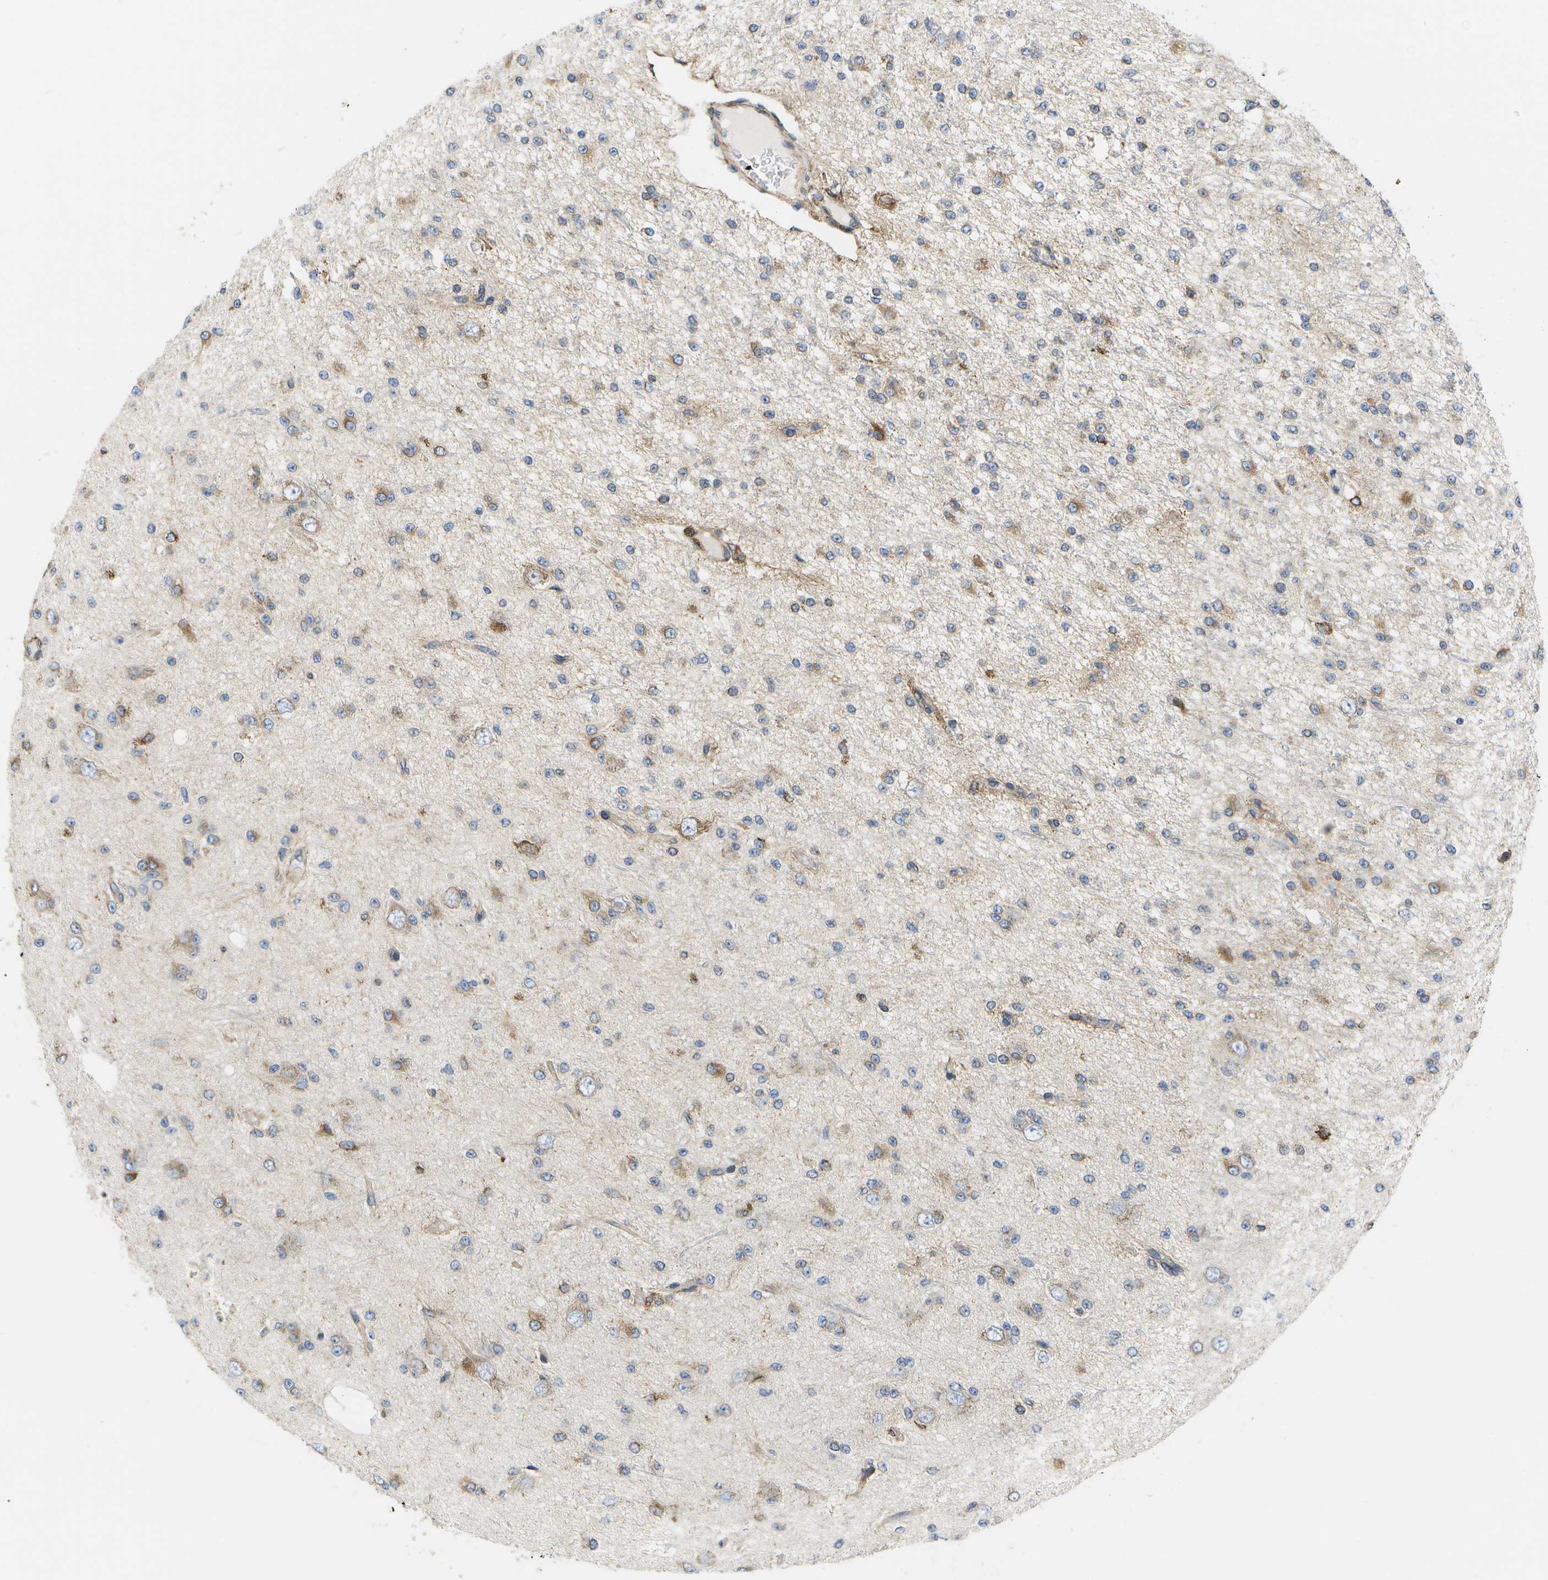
{"staining": {"intensity": "moderate", "quantity": "25%-75%", "location": "cytoplasmic/membranous"}, "tissue": "glioma", "cell_type": "Tumor cells", "image_type": "cancer", "snomed": [{"axis": "morphology", "description": "Glioma, malignant, Low grade"}, {"axis": "topography", "description": "Brain"}], "caption": "IHC image of neoplastic tissue: human malignant low-grade glioma stained using immunohistochemistry displays medium levels of moderate protein expression localized specifically in the cytoplasmic/membranous of tumor cells, appearing as a cytoplasmic/membranous brown color.", "gene": "ZDHHC17", "patient": {"sex": "male", "age": 38}}